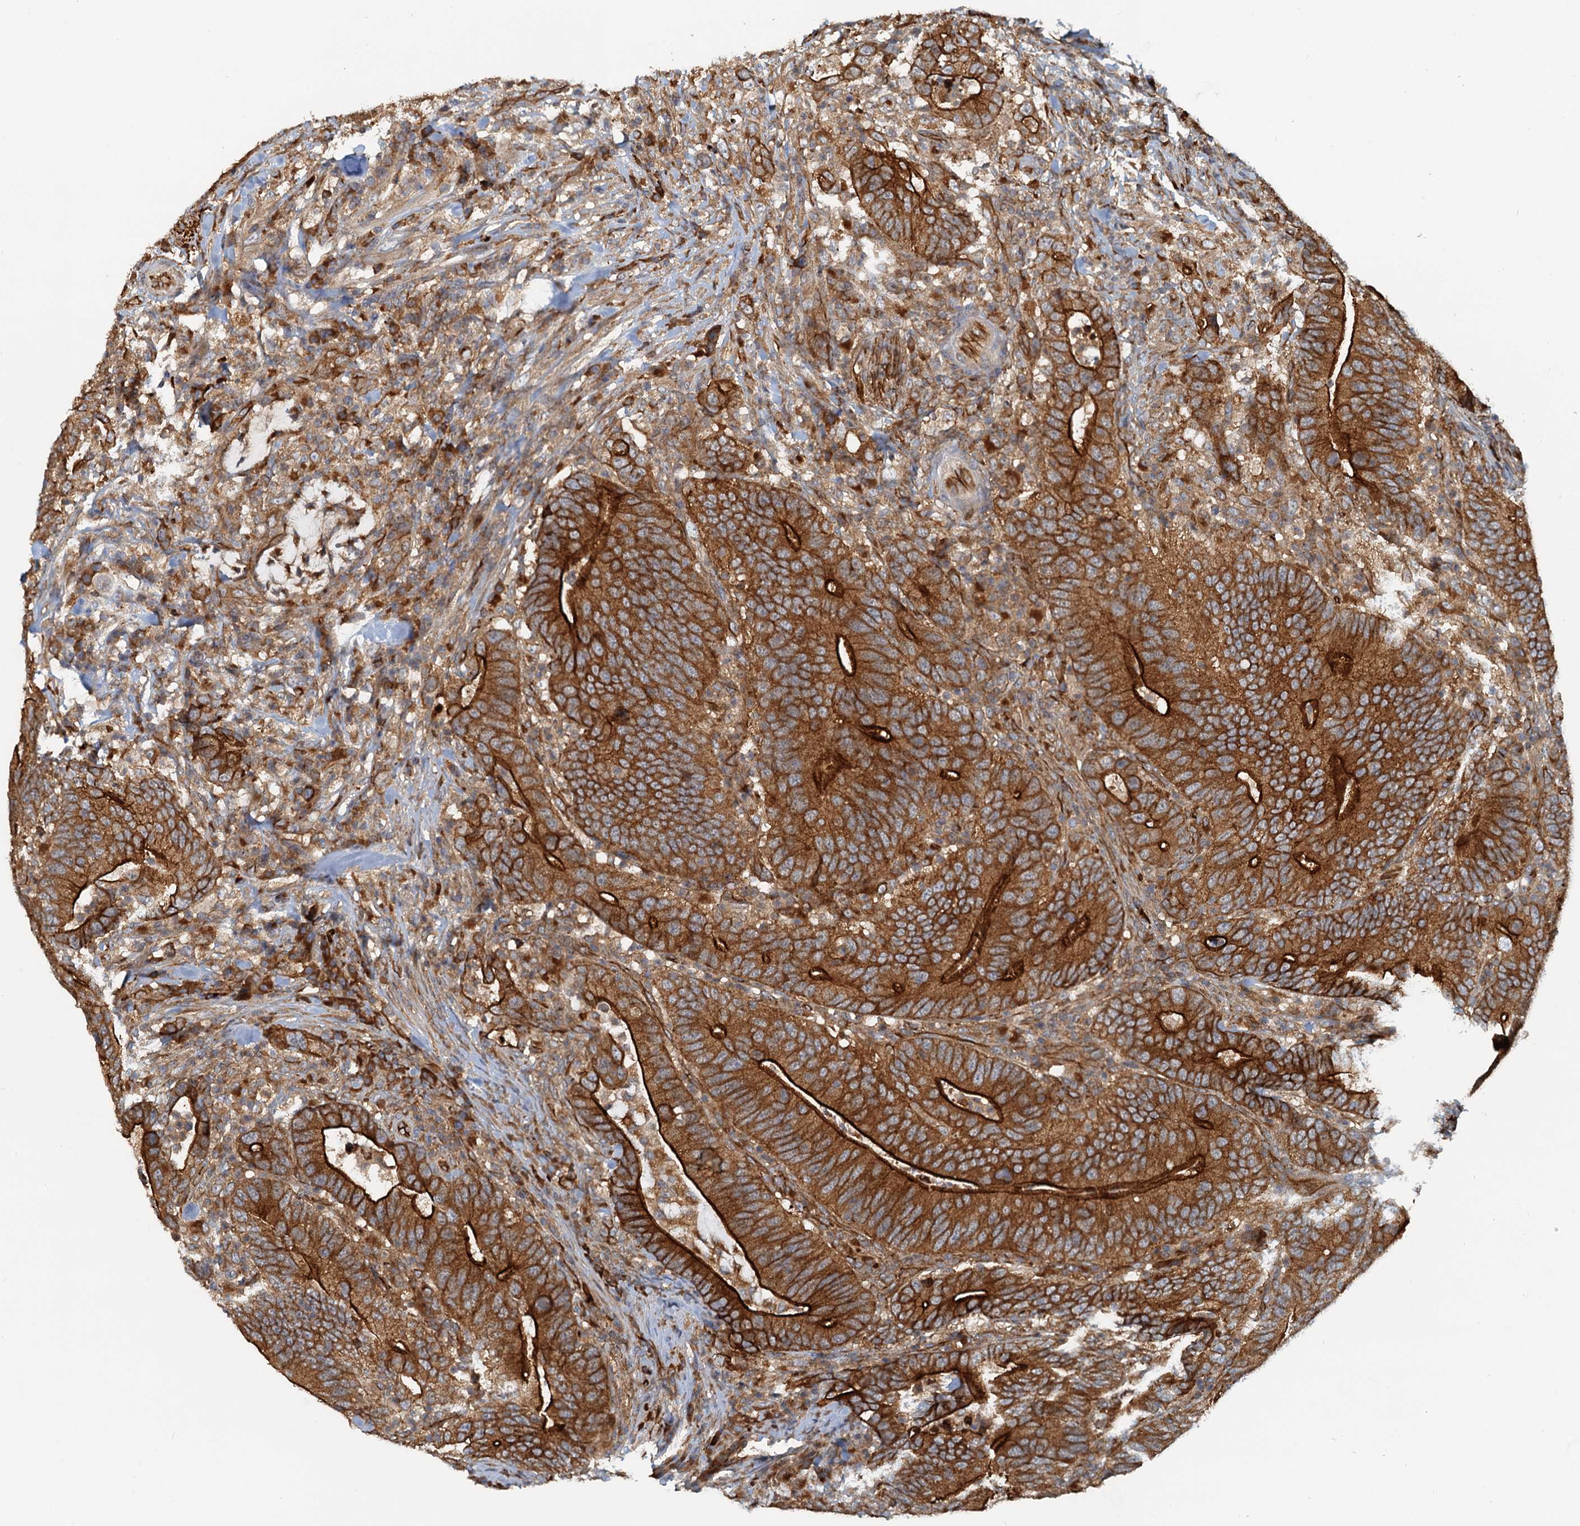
{"staining": {"intensity": "strong", "quantity": ">75%", "location": "cytoplasmic/membranous"}, "tissue": "colorectal cancer", "cell_type": "Tumor cells", "image_type": "cancer", "snomed": [{"axis": "morphology", "description": "Adenocarcinoma, NOS"}, {"axis": "topography", "description": "Colon"}], "caption": "A brown stain shows strong cytoplasmic/membranous staining of a protein in colorectal cancer tumor cells.", "gene": "NIPAL3", "patient": {"sex": "female", "age": 66}}